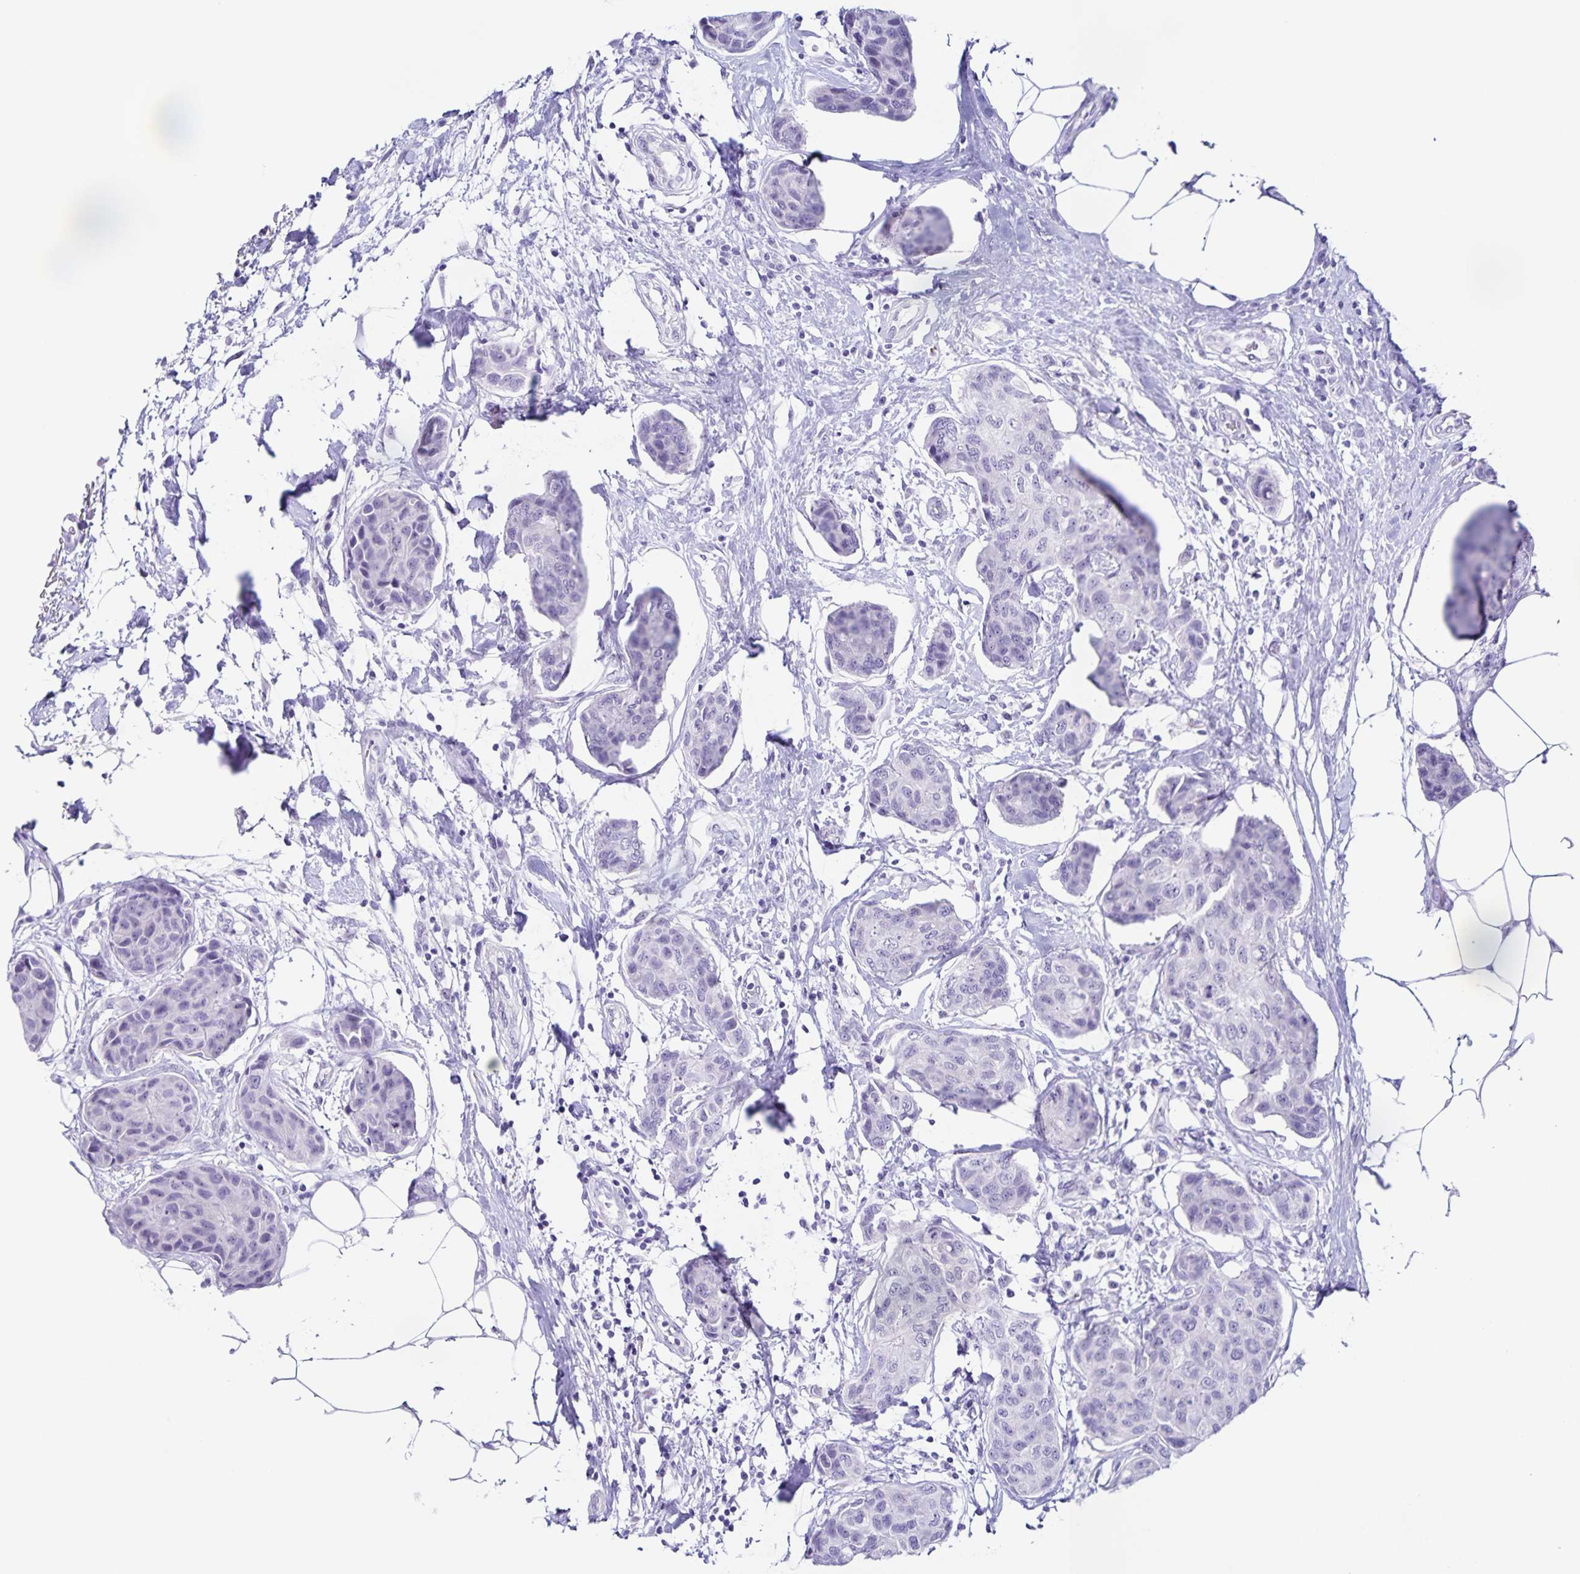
{"staining": {"intensity": "negative", "quantity": "none", "location": "none"}, "tissue": "breast cancer", "cell_type": "Tumor cells", "image_type": "cancer", "snomed": [{"axis": "morphology", "description": "Duct carcinoma"}, {"axis": "topography", "description": "Breast"}], "caption": "IHC micrograph of neoplastic tissue: breast cancer stained with DAB reveals no significant protein staining in tumor cells.", "gene": "FAM170A", "patient": {"sex": "female", "age": 80}}